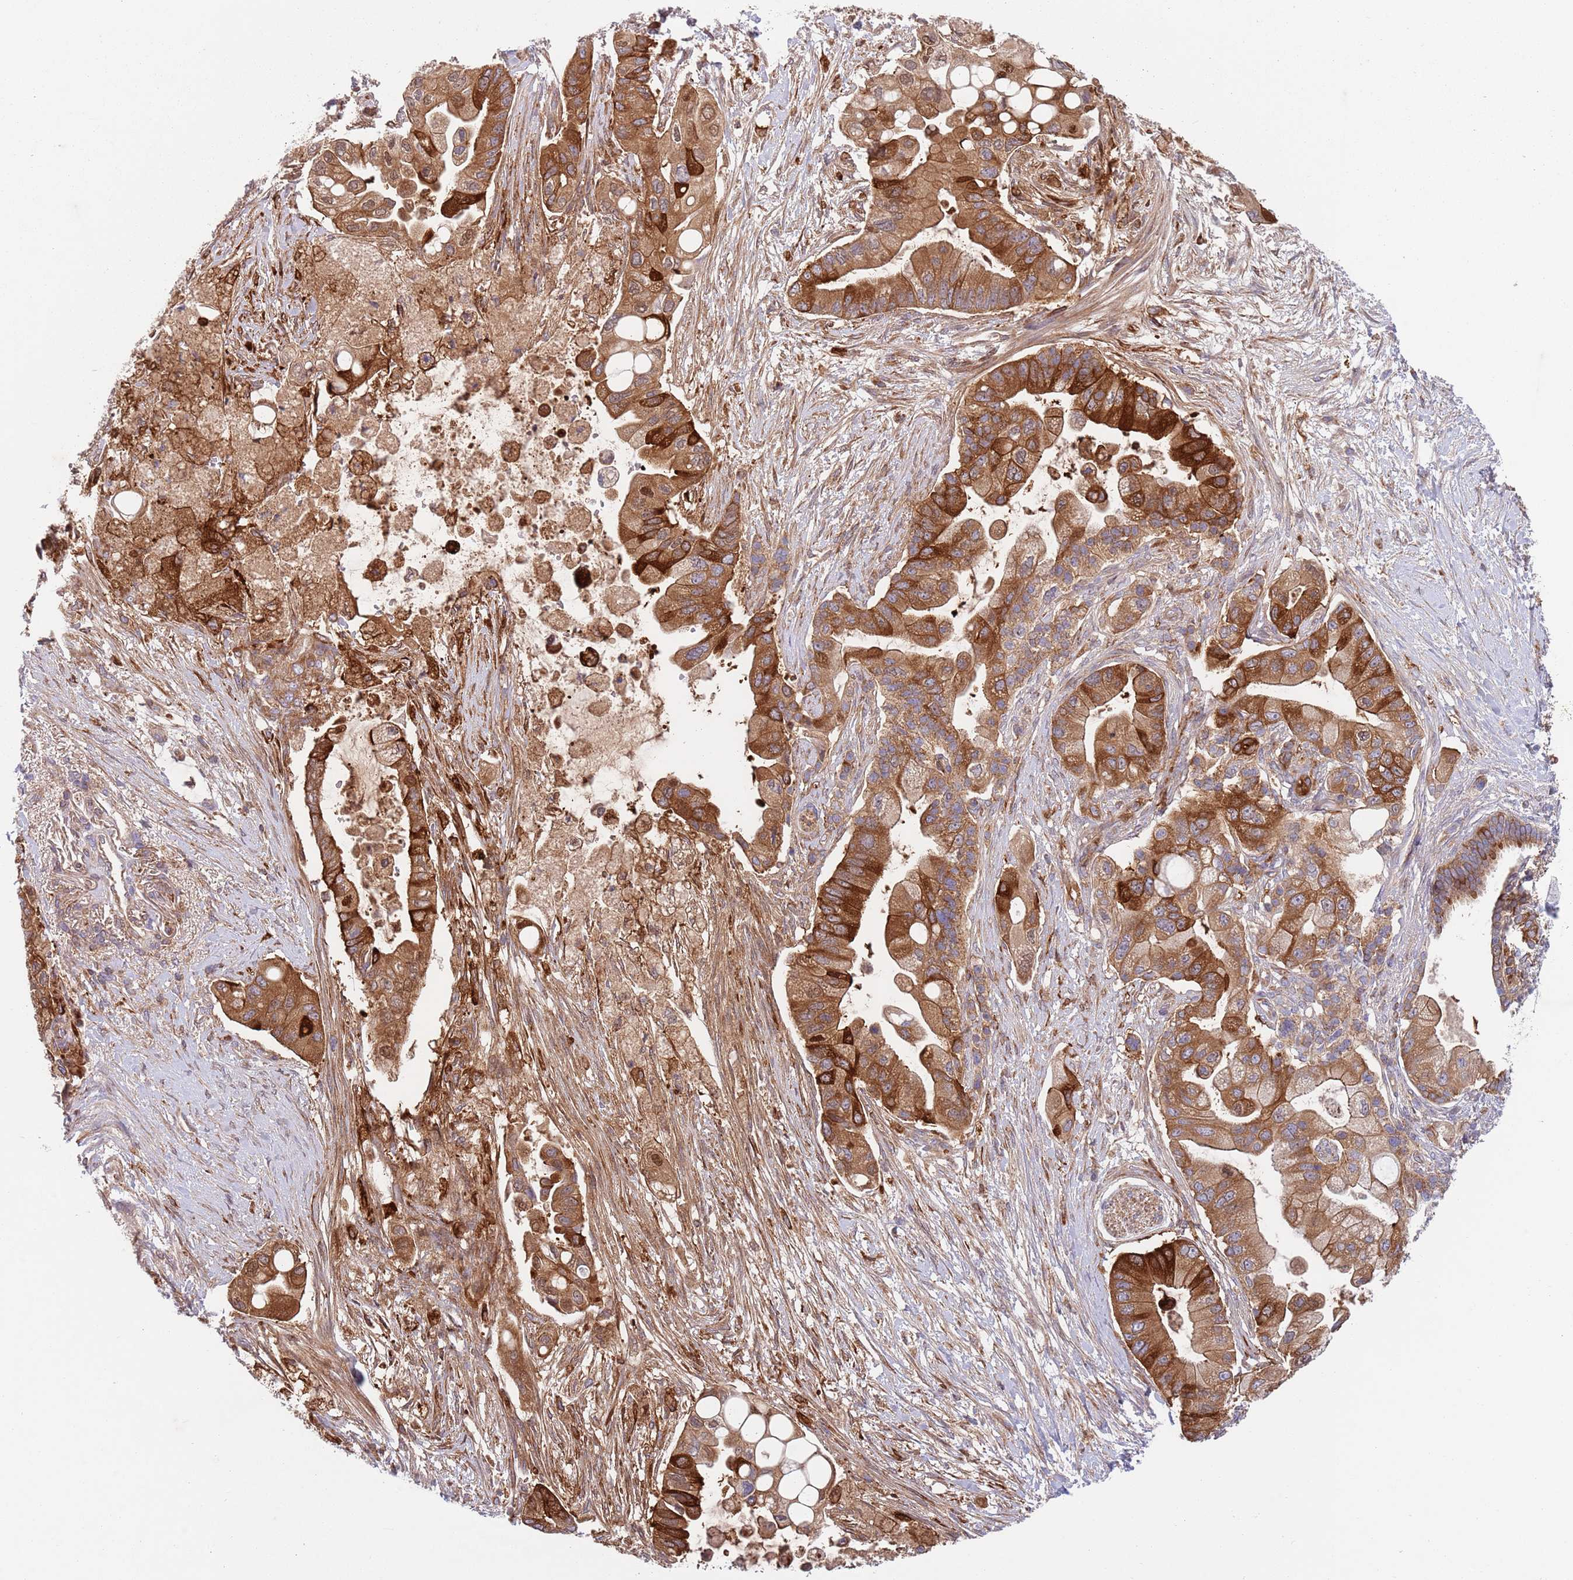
{"staining": {"intensity": "strong", "quantity": ">75%", "location": "cytoplasmic/membranous"}, "tissue": "pancreatic cancer", "cell_type": "Tumor cells", "image_type": "cancer", "snomed": [{"axis": "morphology", "description": "Adenocarcinoma, NOS"}, {"axis": "topography", "description": "Pancreas"}], "caption": "There is high levels of strong cytoplasmic/membranous expression in tumor cells of pancreatic adenocarcinoma, as demonstrated by immunohistochemical staining (brown color).", "gene": "ZMYM5", "patient": {"sex": "male", "age": 57}}